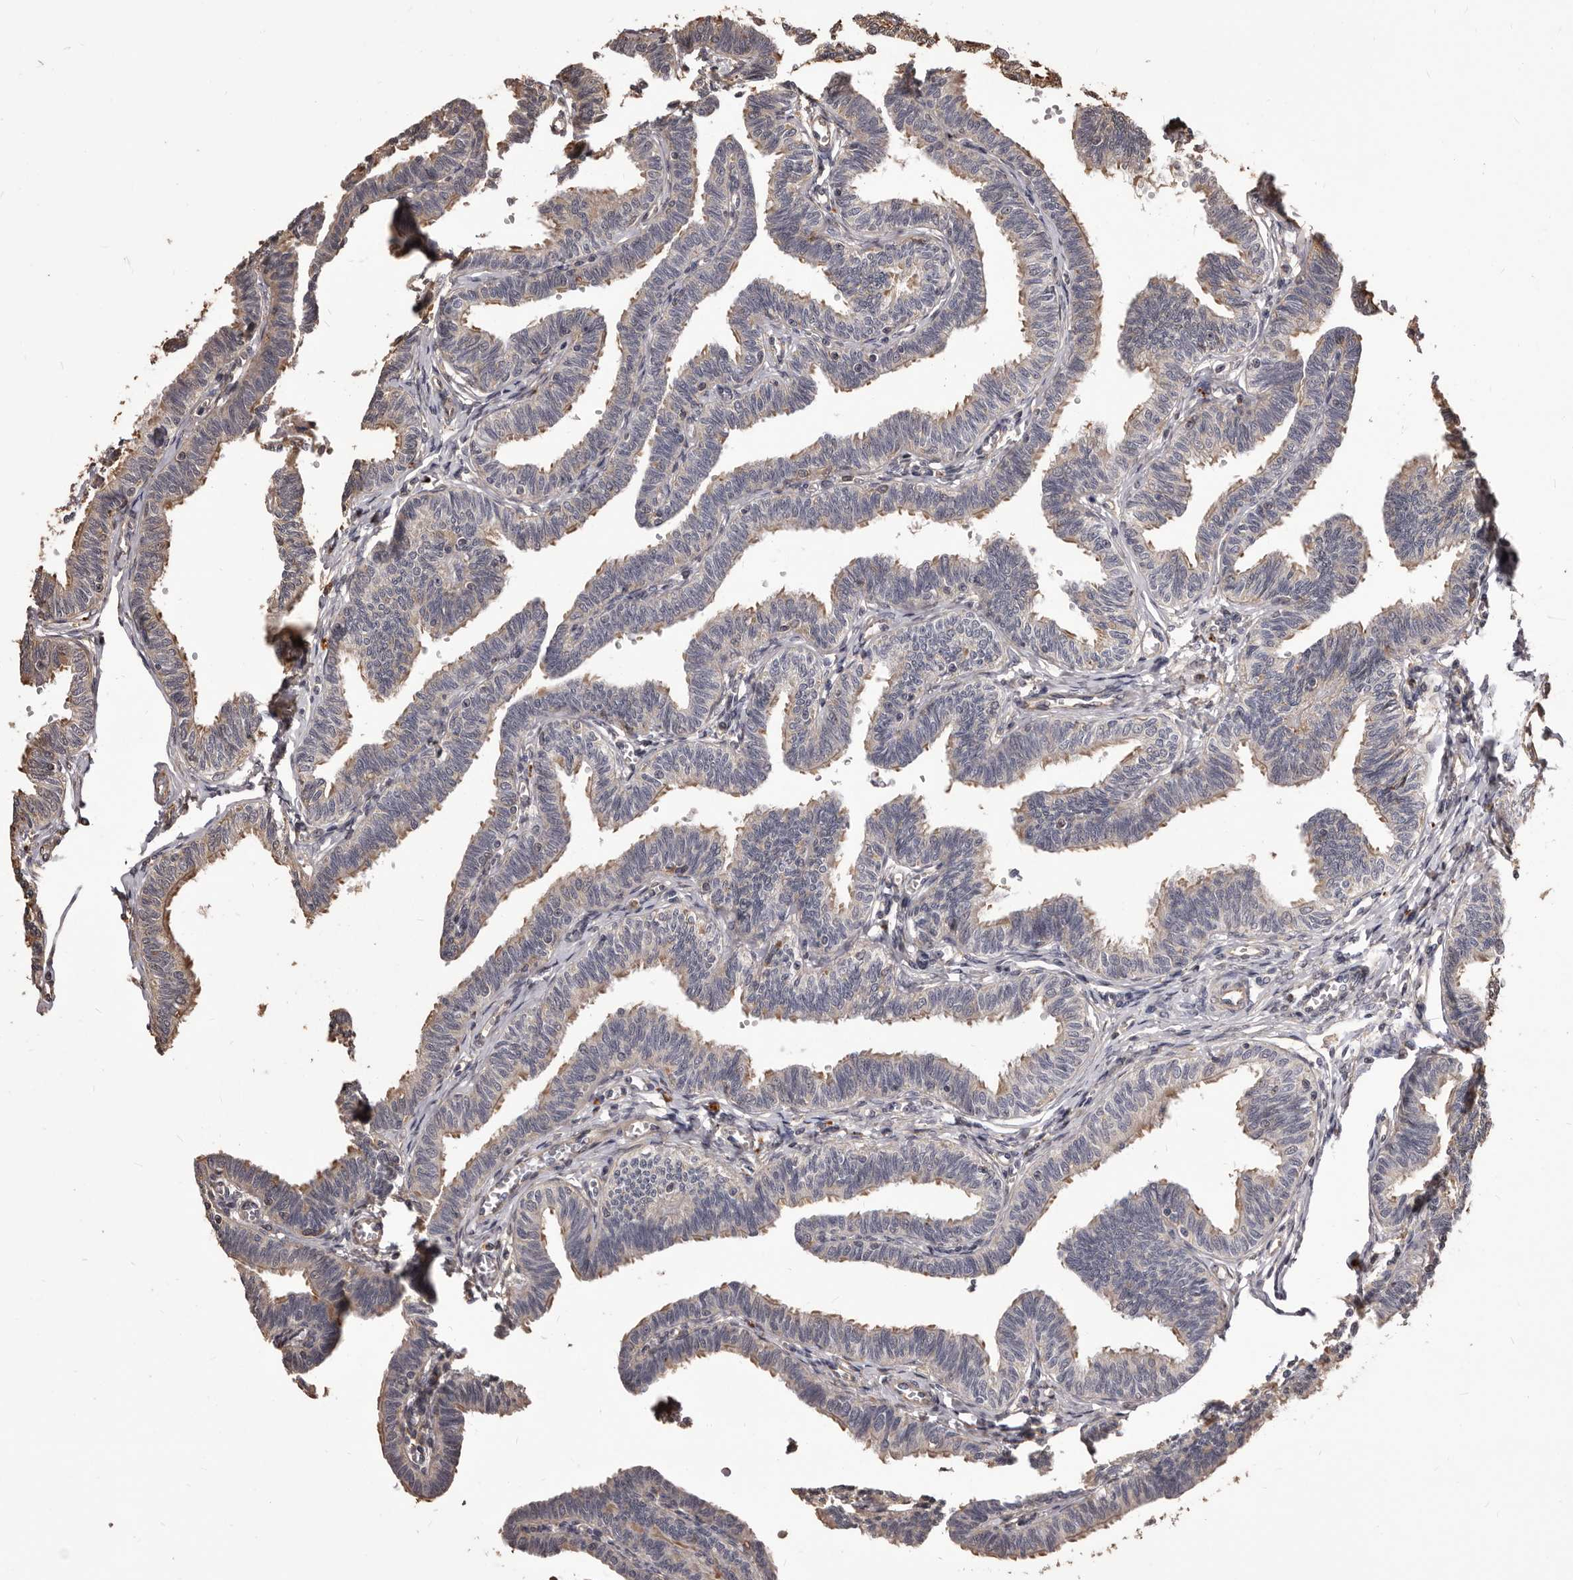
{"staining": {"intensity": "weak", "quantity": "25%-75%", "location": "cytoplasmic/membranous"}, "tissue": "fallopian tube", "cell_type": "Glandular cells", "image_type": "normal", "snomed": [{"axis": "morphology", "description": "Normal tissue, NOS"}, {"axis": "topography", "description": "Fallopian tube"}, {"axis": "topography", "description": "Ovary"}], "caption": "An image of human fallopian tube stained for a protein reveals weak cytoplasmic/membranous brown staining in glandular cells. The staining was performed using DAB (3,3'-diaminobenzidine), with brown indicating positive protein expression. Nuclei are stained blue with hematoxylin.", "gene": "ALPK1", "patient": {"sex": "female", "age": 23}}